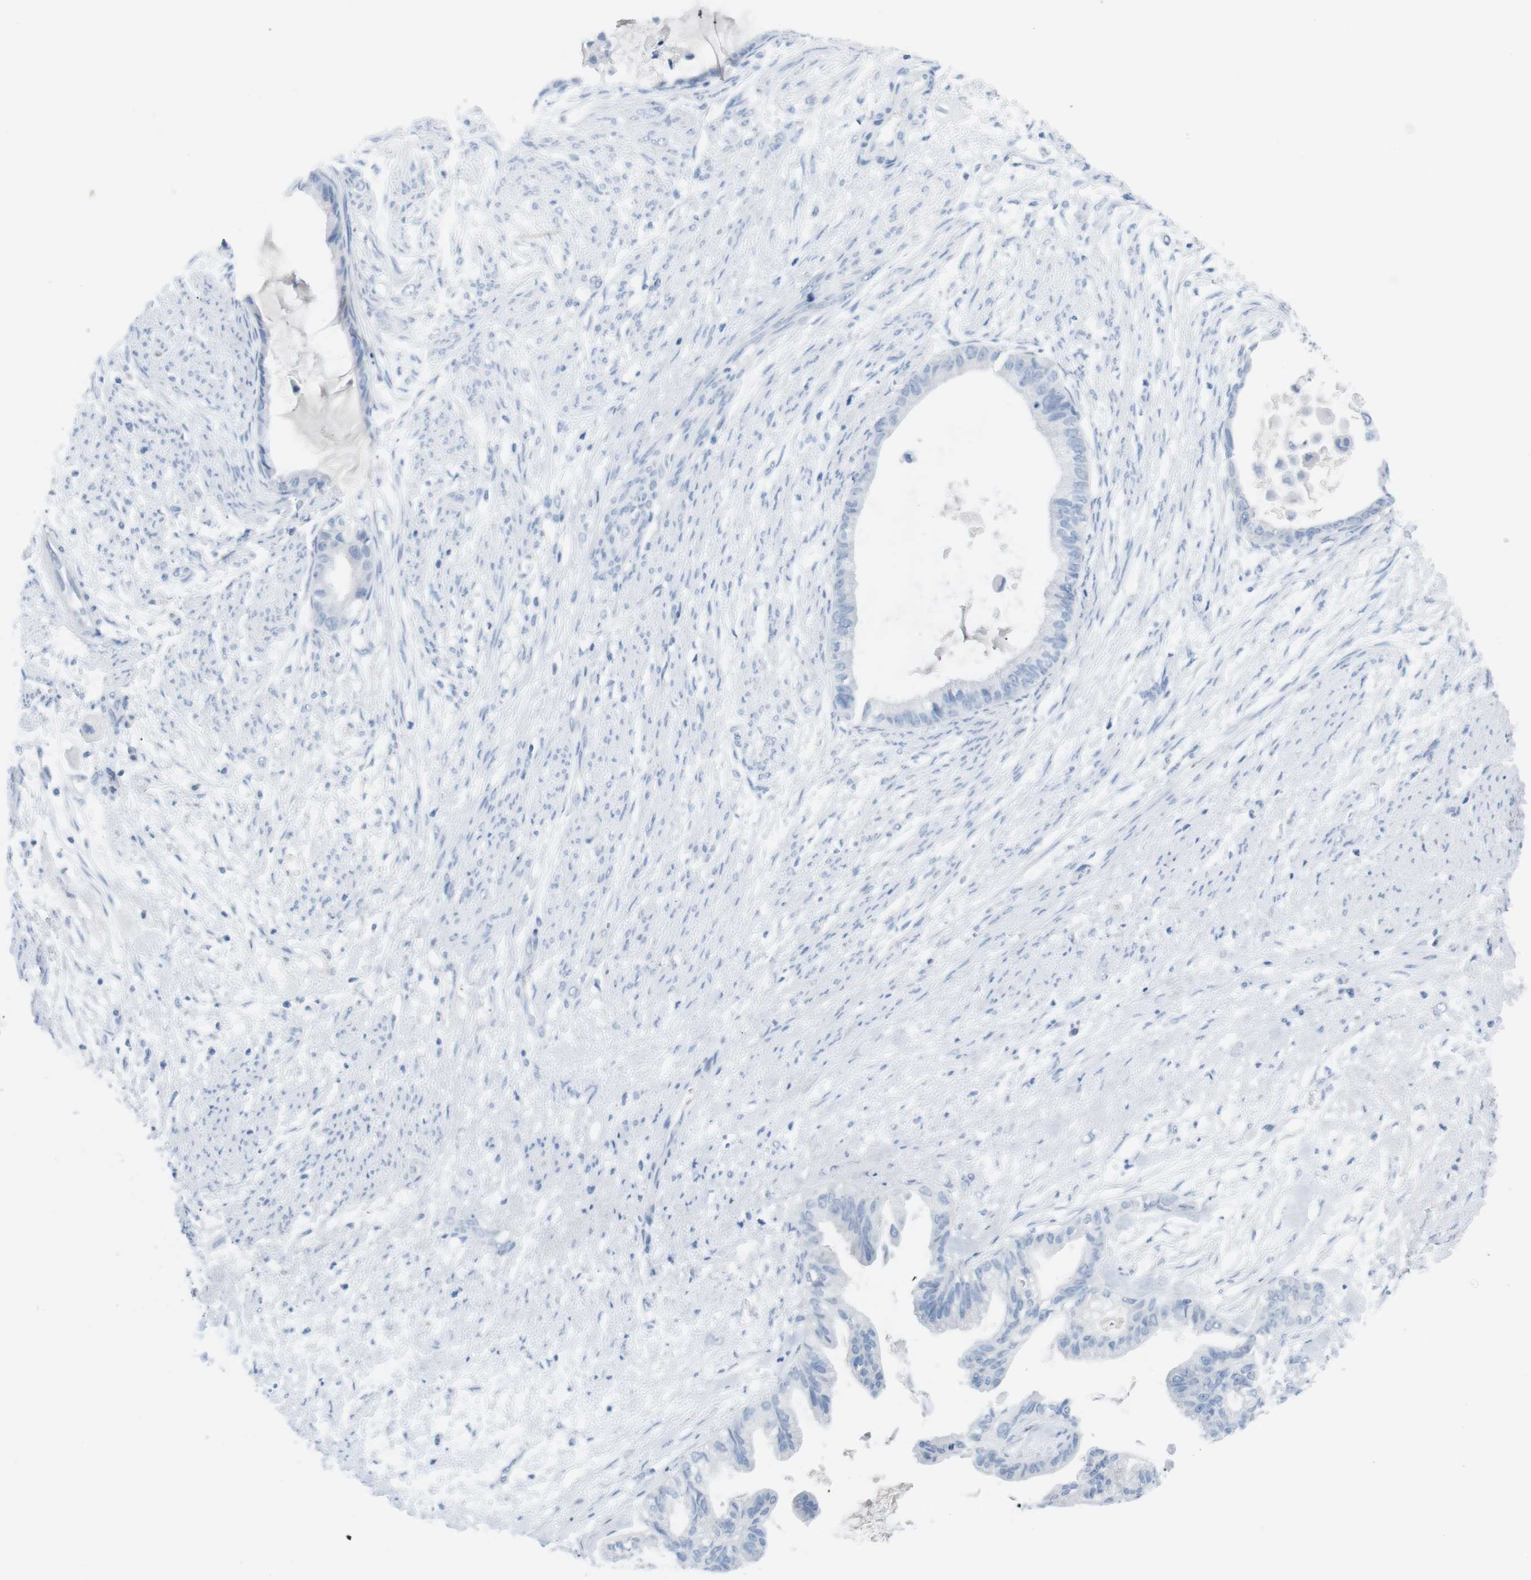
{"staining": {"intensity": "negative", "quantity": "none", "location": "none"}, "tissue": "cervical cancer", "cell_type": "Tumor cells", "image_type": "cancer", "snomed": [{"axis": "morphology", "description": "Normal tissue, NOS"}, {"axis": "morphology", "description": "Adenocarcinoma, NOS"}, {"axis": "topography", "description": "Cervix"}, {"axis": "topography", "description": "Endometrium"}], "caption": "DAB immunohistochemical staining of human cervical adenocarcinoma demonstrates no significant positivity in tumor cells.", "gene": "HBG2", "patient": {"sex": "female", "age": 86}}